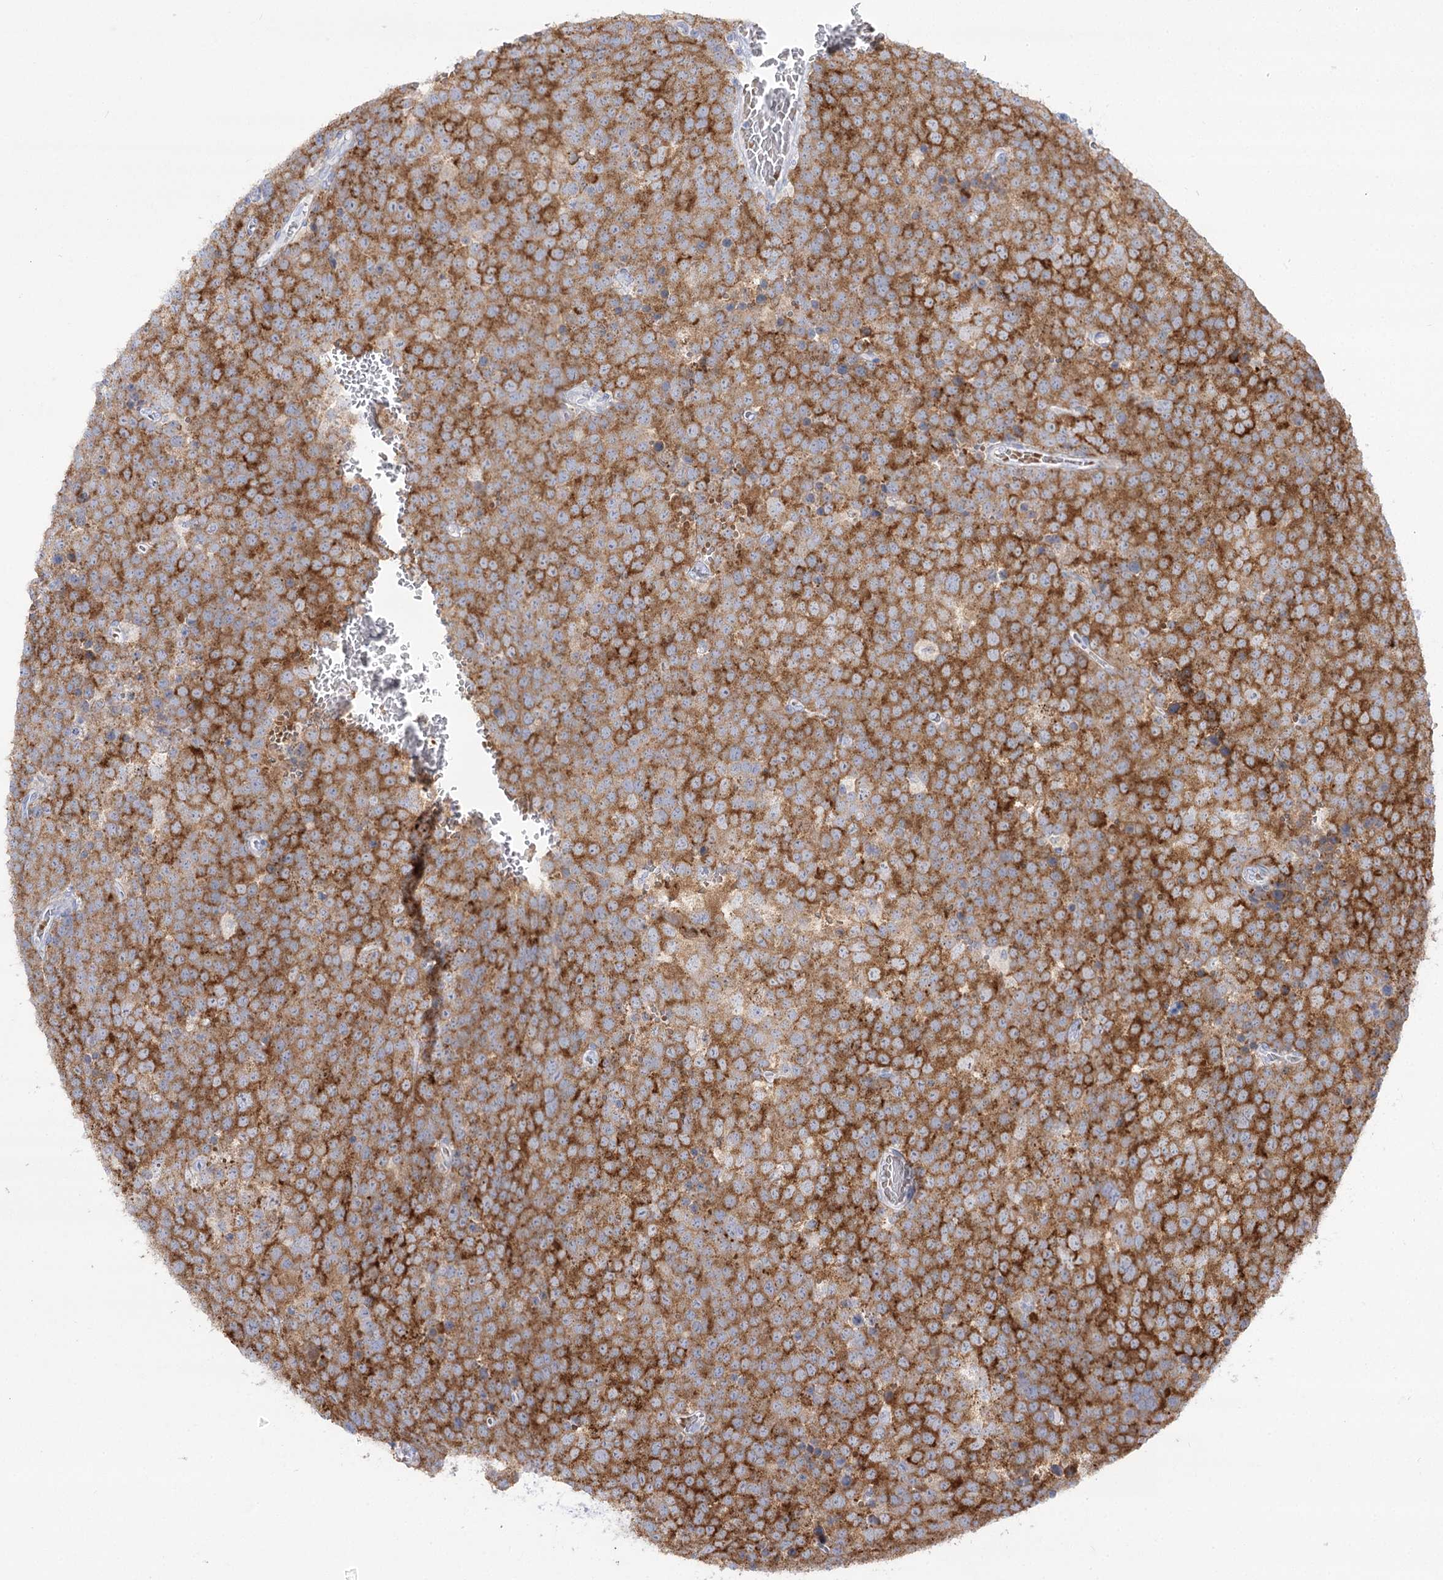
{"staining": {"intensity": "strong", "quantity": ">75%", "location": "cytoplasmic/membranous"}, "tissue": "testis cancer", "cell_type": "Tumor cells", "image_type": "cancer", "snomed": [{"axis": "morphology", "description": "Seminoma, NOS"}, {"axis": "topography", "description": "Testis"}], "caption": "Immunohistochemical staining of human testis seminoma demonstrates strong cytoplasmic/membranous protein positivity in approximately >75% of tumor cells.", "gene": "SIAE", "patient": {"sex": "male", "age": 71}}